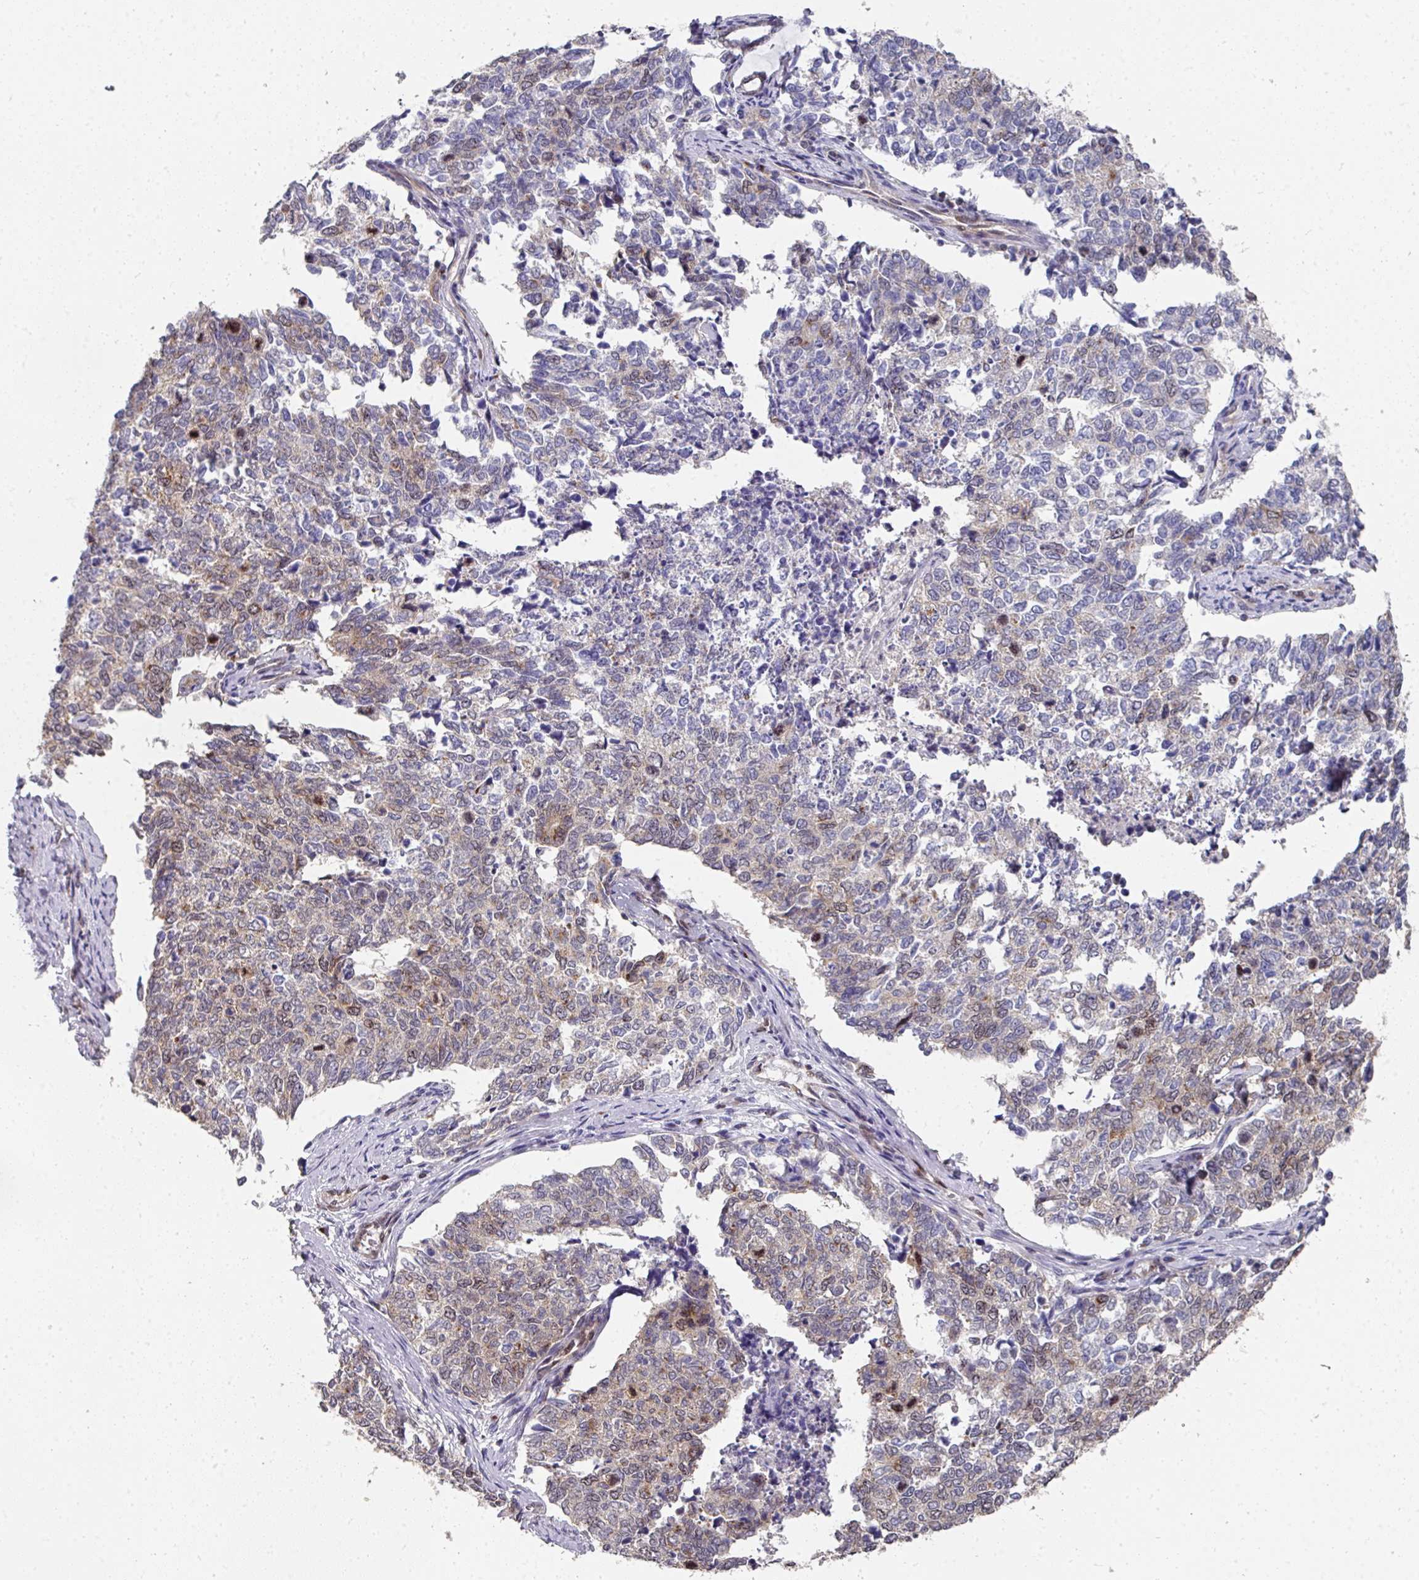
{"staining": {"intensity": "weak", "quantity": "<25%", "location": "cytoplasmic/membranous"}, "tissue": "cervical cancer", "cell_type": "Tumor cells", "image_type": "cancer", "snomed": [{"axis": "morphology", "description": "Squamous cell carcinoma, NOS"}, {"axis": "topography", "description": "Cervix"}], "caption": "IHC histopathology image of neoplastic tissue: human cervical cancer (squamous cell carcinoma) stained with DAB shows no significant protein staining in tumor cells. (Stains: DAB IHC with hematoxylin counter stain, Microscopy: brightfield microscopy at high magnification).", "gene": "C18orf25", "patient": {"sex": "female", "age": 63}}